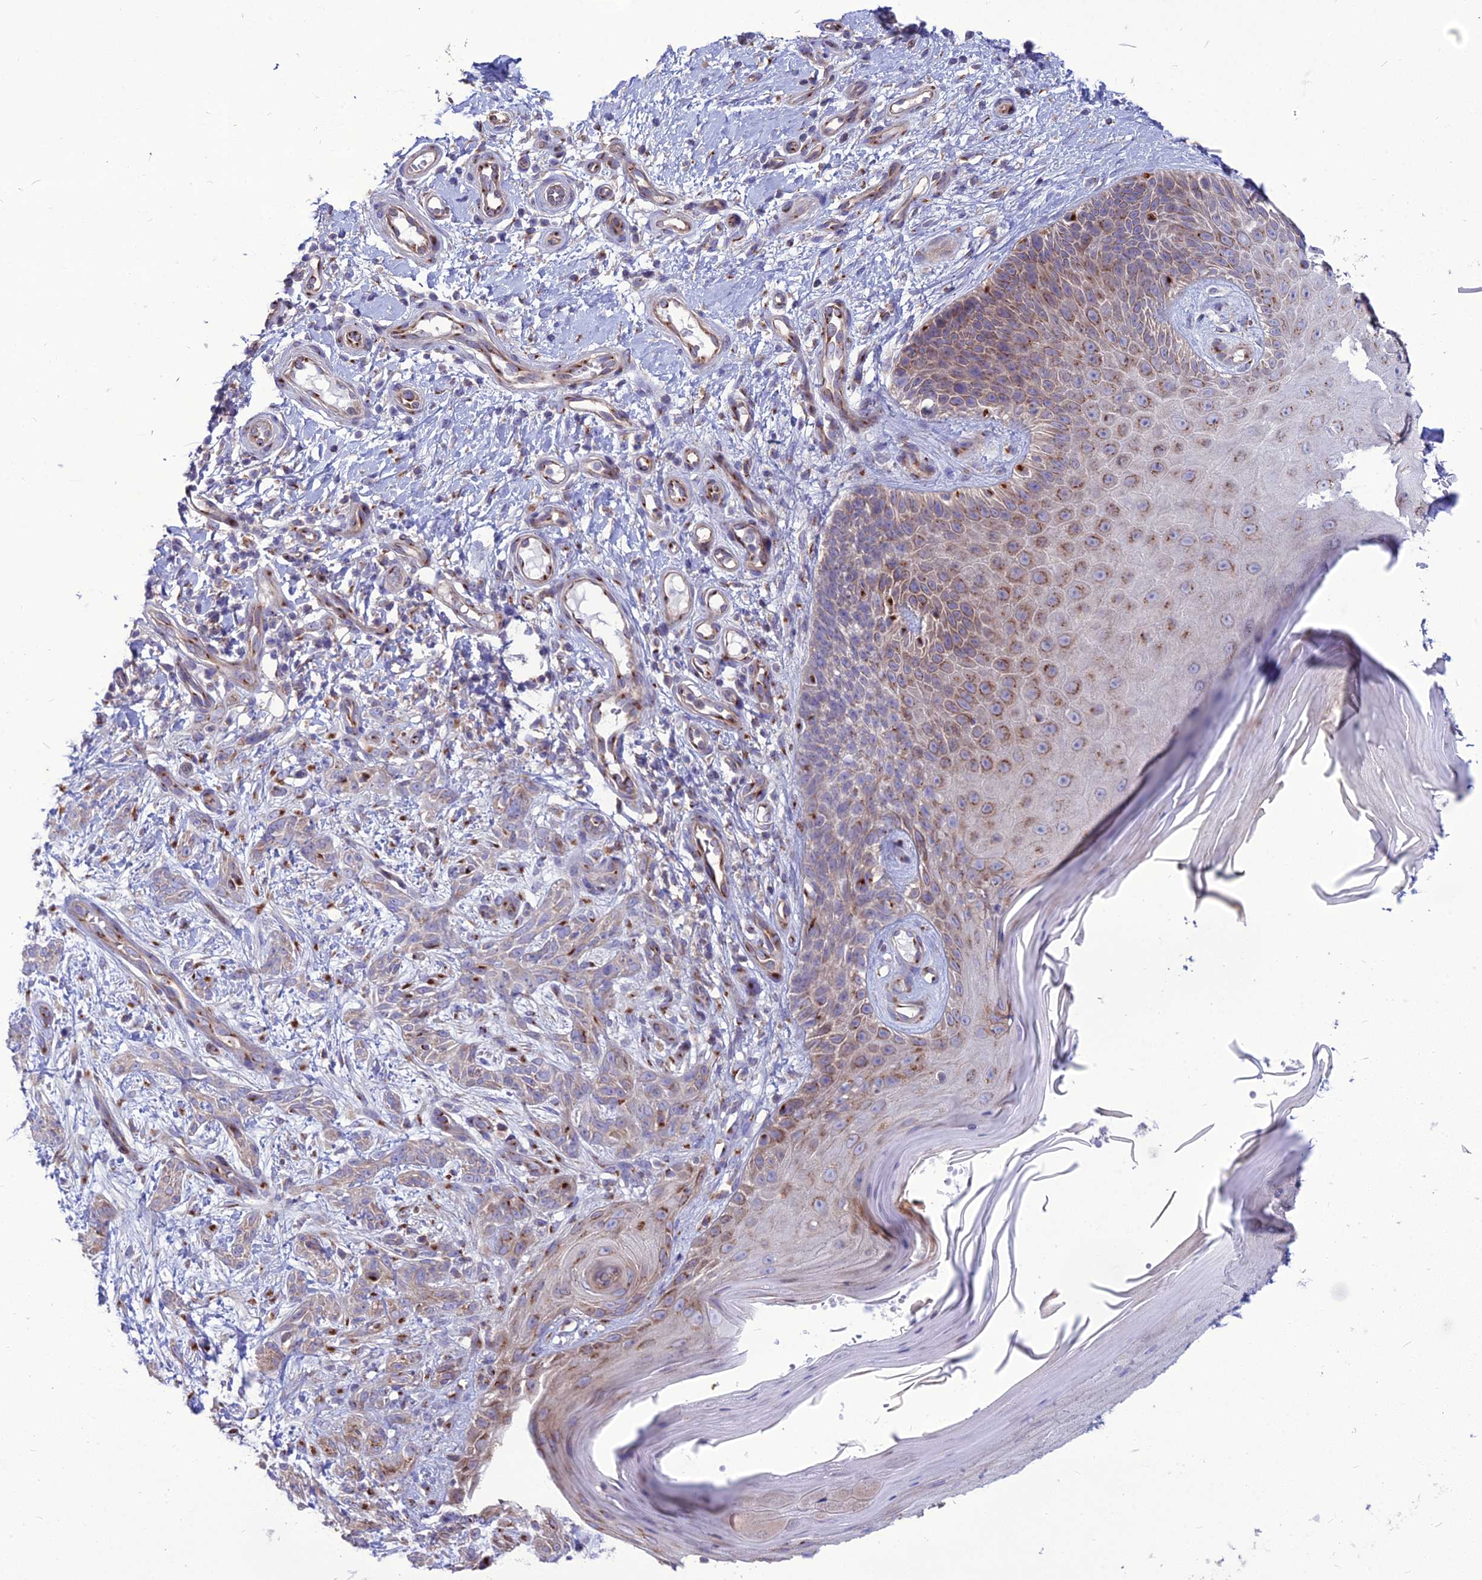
{"staining": {"intensity": "moderate", "quantity": "<25%", "location": "cytoplasmic/membranous"}, "tissue": "skin cancer", "cell_type": "Tumor cells", "image_type": "cancer", "snomed": [{"axis": "morphology", "description": "Basal cell carcinoma"}, {"axis": "topography", "description": "Skin"}], "caption": "Immunohistochemistry (IHC) of human skin cancer shows low levels of moderate cytoplasmic/membranous positivity in about <25% of tumor cells.", "gene": "SPRYD7", "patient": {"sex": "female", "age": 82}}